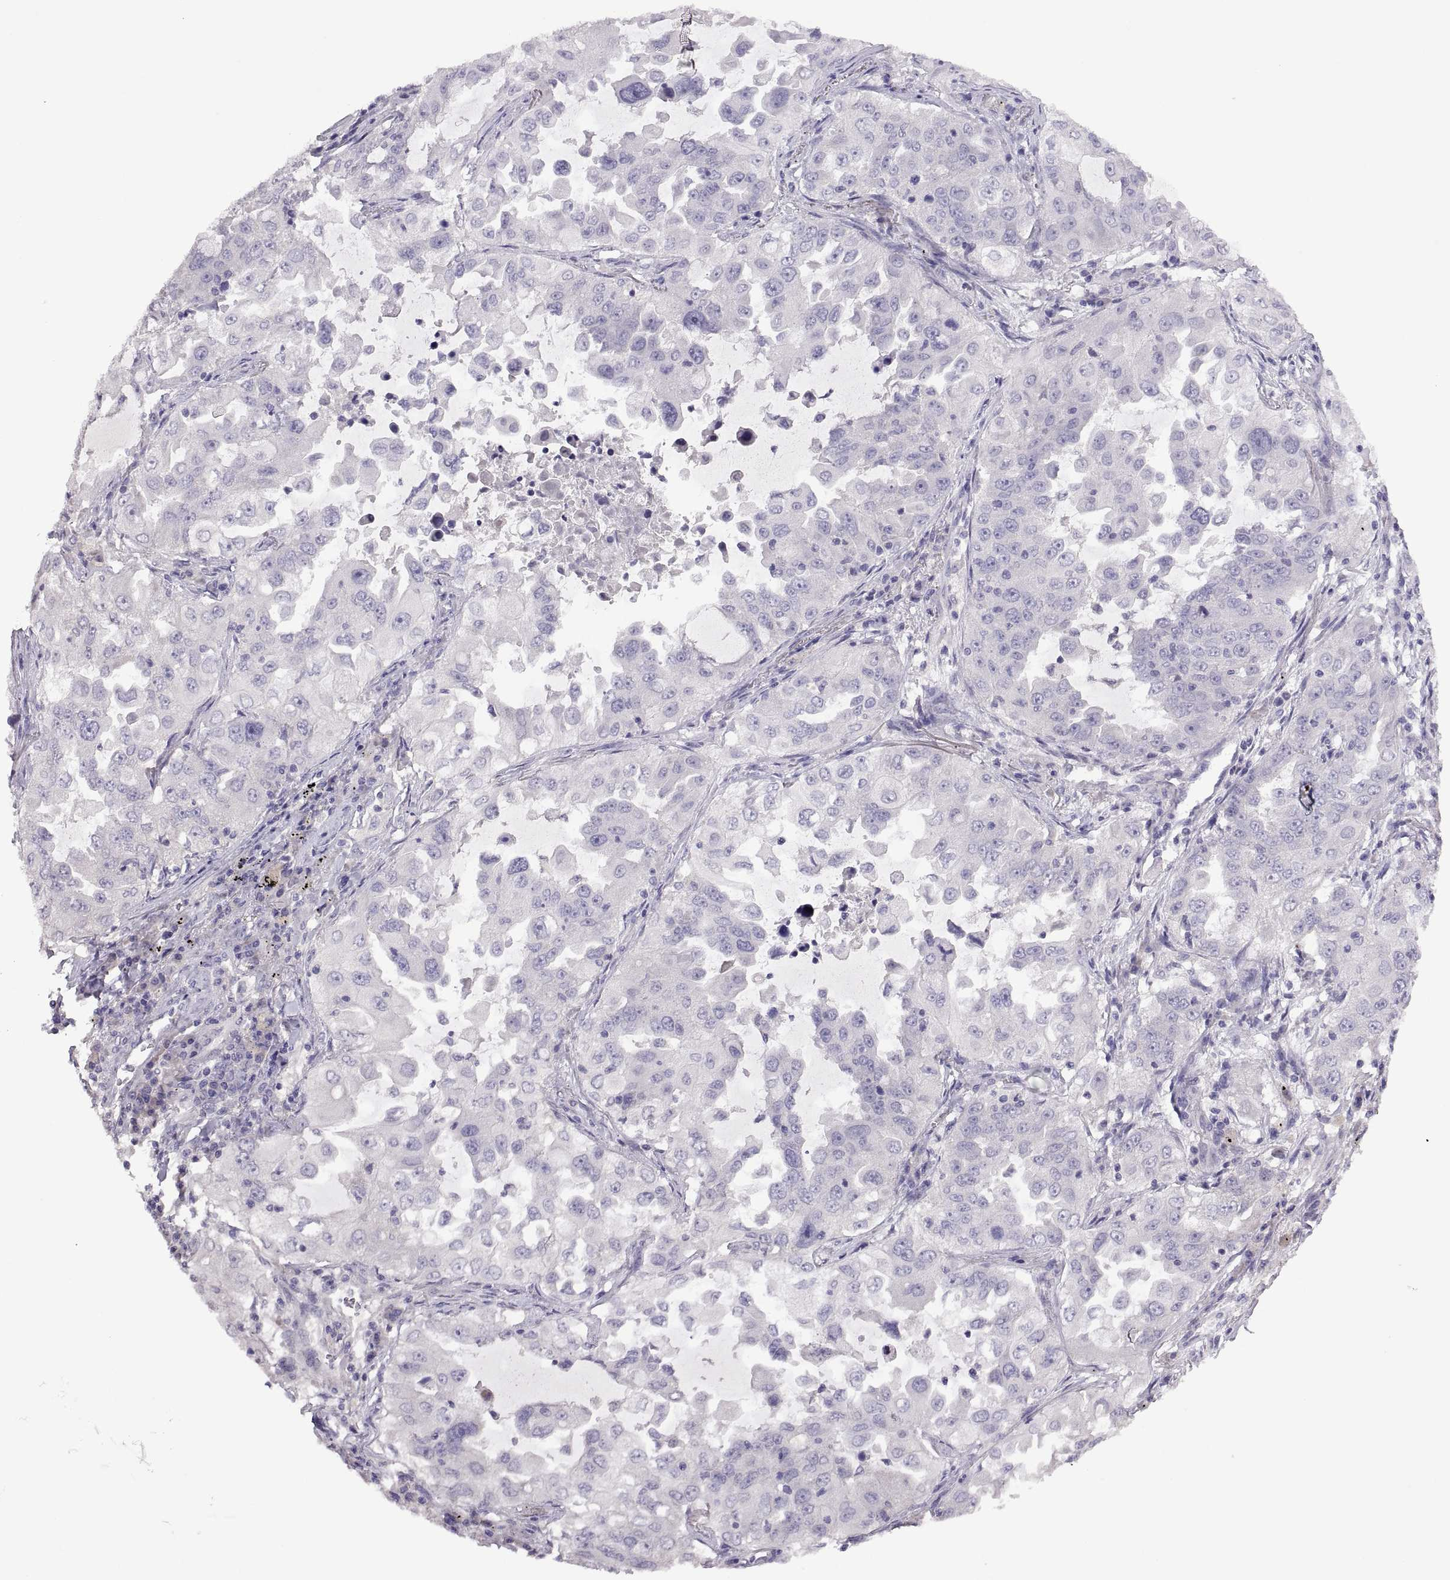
{"staining": {"intensity": "negative", "quantity": "none", "location": "none"}, "tissue": "lung cancer", "cell_type": "Tumor cells", "image_type": "cancer", "snomed": [{"axis": "morphology", "description": "Adenocarcinoma, NOS"}, {"axis": "topography", "description": "Lung"}], "caption": "Lung cancer was stained to show a protein in brown. There is no significant staining in tumor cells. Nuclei are stained in blue.", "gene": "TBX19", "patient": {"sex": "female", "age": 61}}